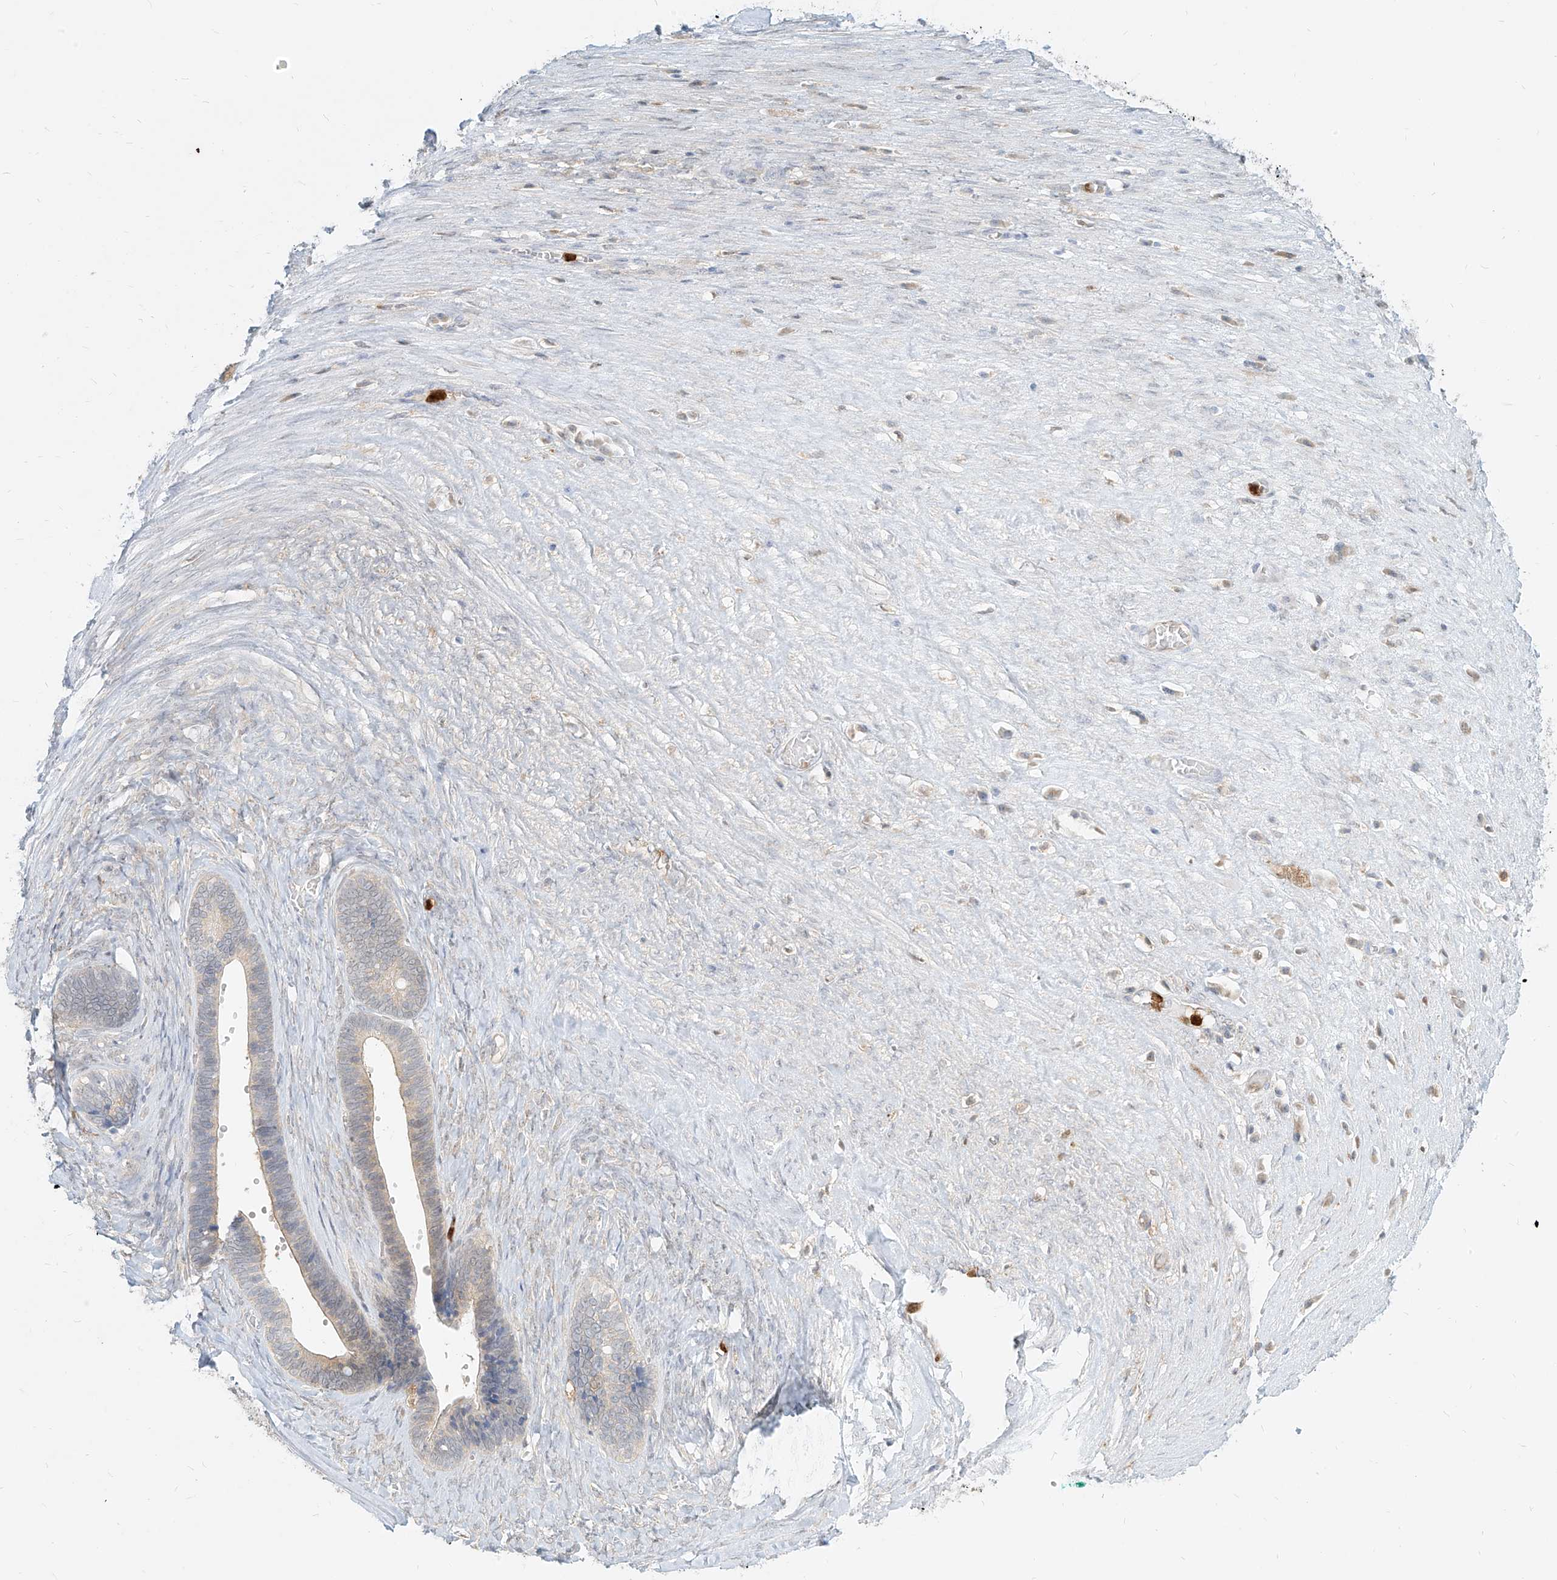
{"staining": {"intensity": "weak", "quantity": "<25%", "location": "cytoplasmic/membranous"}, "tissue": "ovarian cancer", "cell_type": "Tumor cells", "image_type": "cancer", "snomed": [{"axis": "morphology", "description": "Cystadenocarcinoma, serous, NOS"}, {"axis": "topography", "description": "Ovary"}], "caption": "Immunohistochemical staining of ovarian serous cystadenocarcinoma displays no significant staining in tumor cells.", "gene": "PGD", "patient": {"sex": "female", "age": 56}}